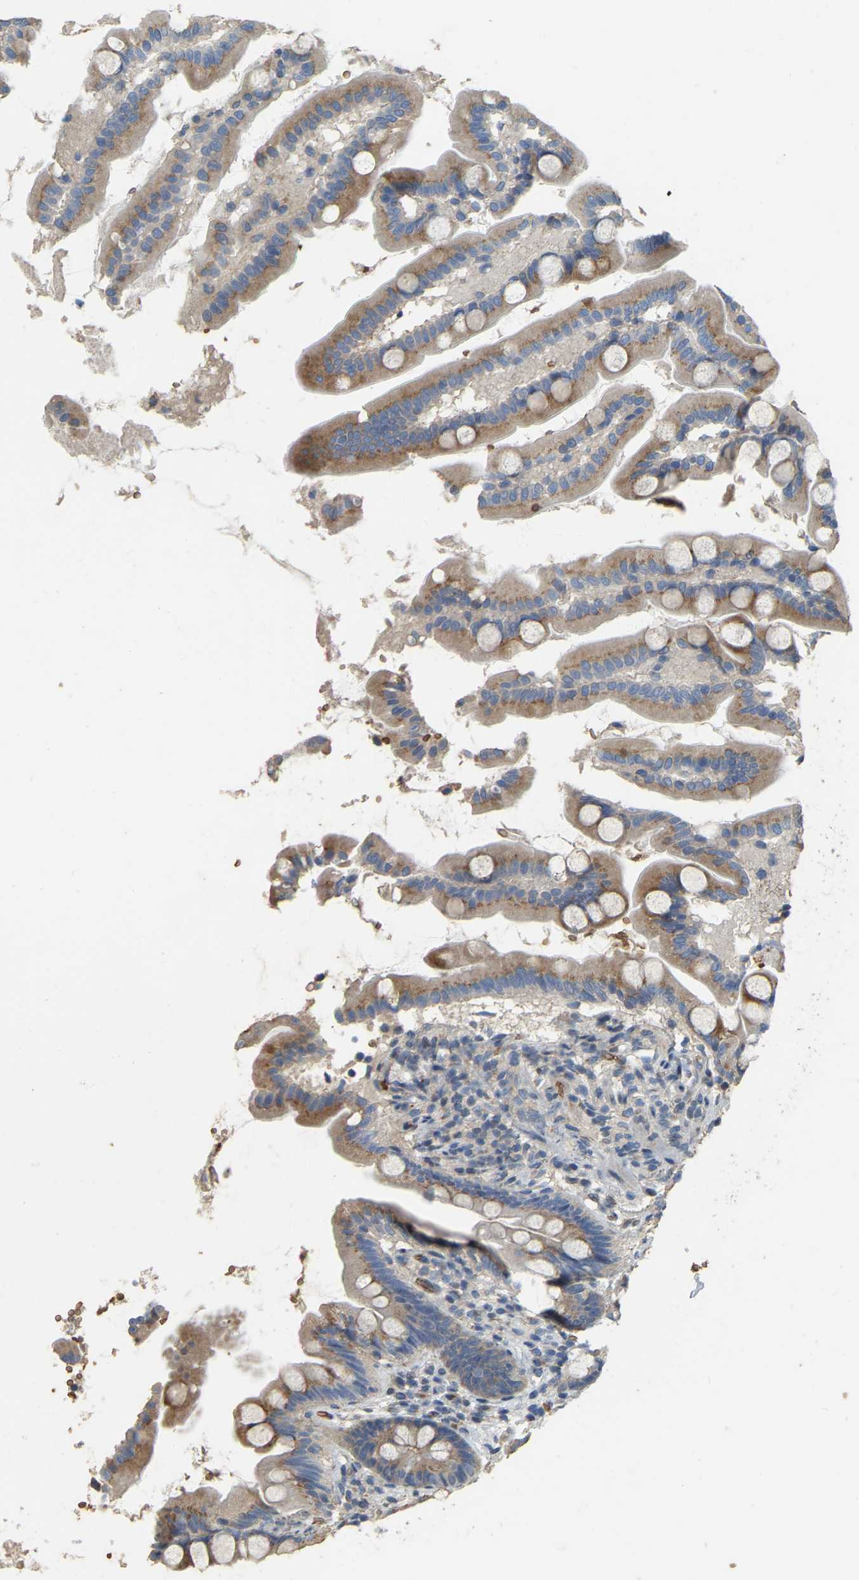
{"staining": {"intensity": "moderate", "quantity": ">75%", "location": "cytoplasmic/membranous"}, "tissue": "small intestine", "cell_type": "Glandular cells", "image_type": "normal", "snomed": [{"axis": "morphology", "description": "Normal tissue, NOS"}, {"axis": "topography", "description": "Small intestine"}], "caption": "Small intestine stained with immunohistochemistry exhibits moderate cytoplasmic/membranous expression in approximately >75% of glandular cells.", "gene": "CFAP298", "patient": {"sex": "female", "age": 56}}